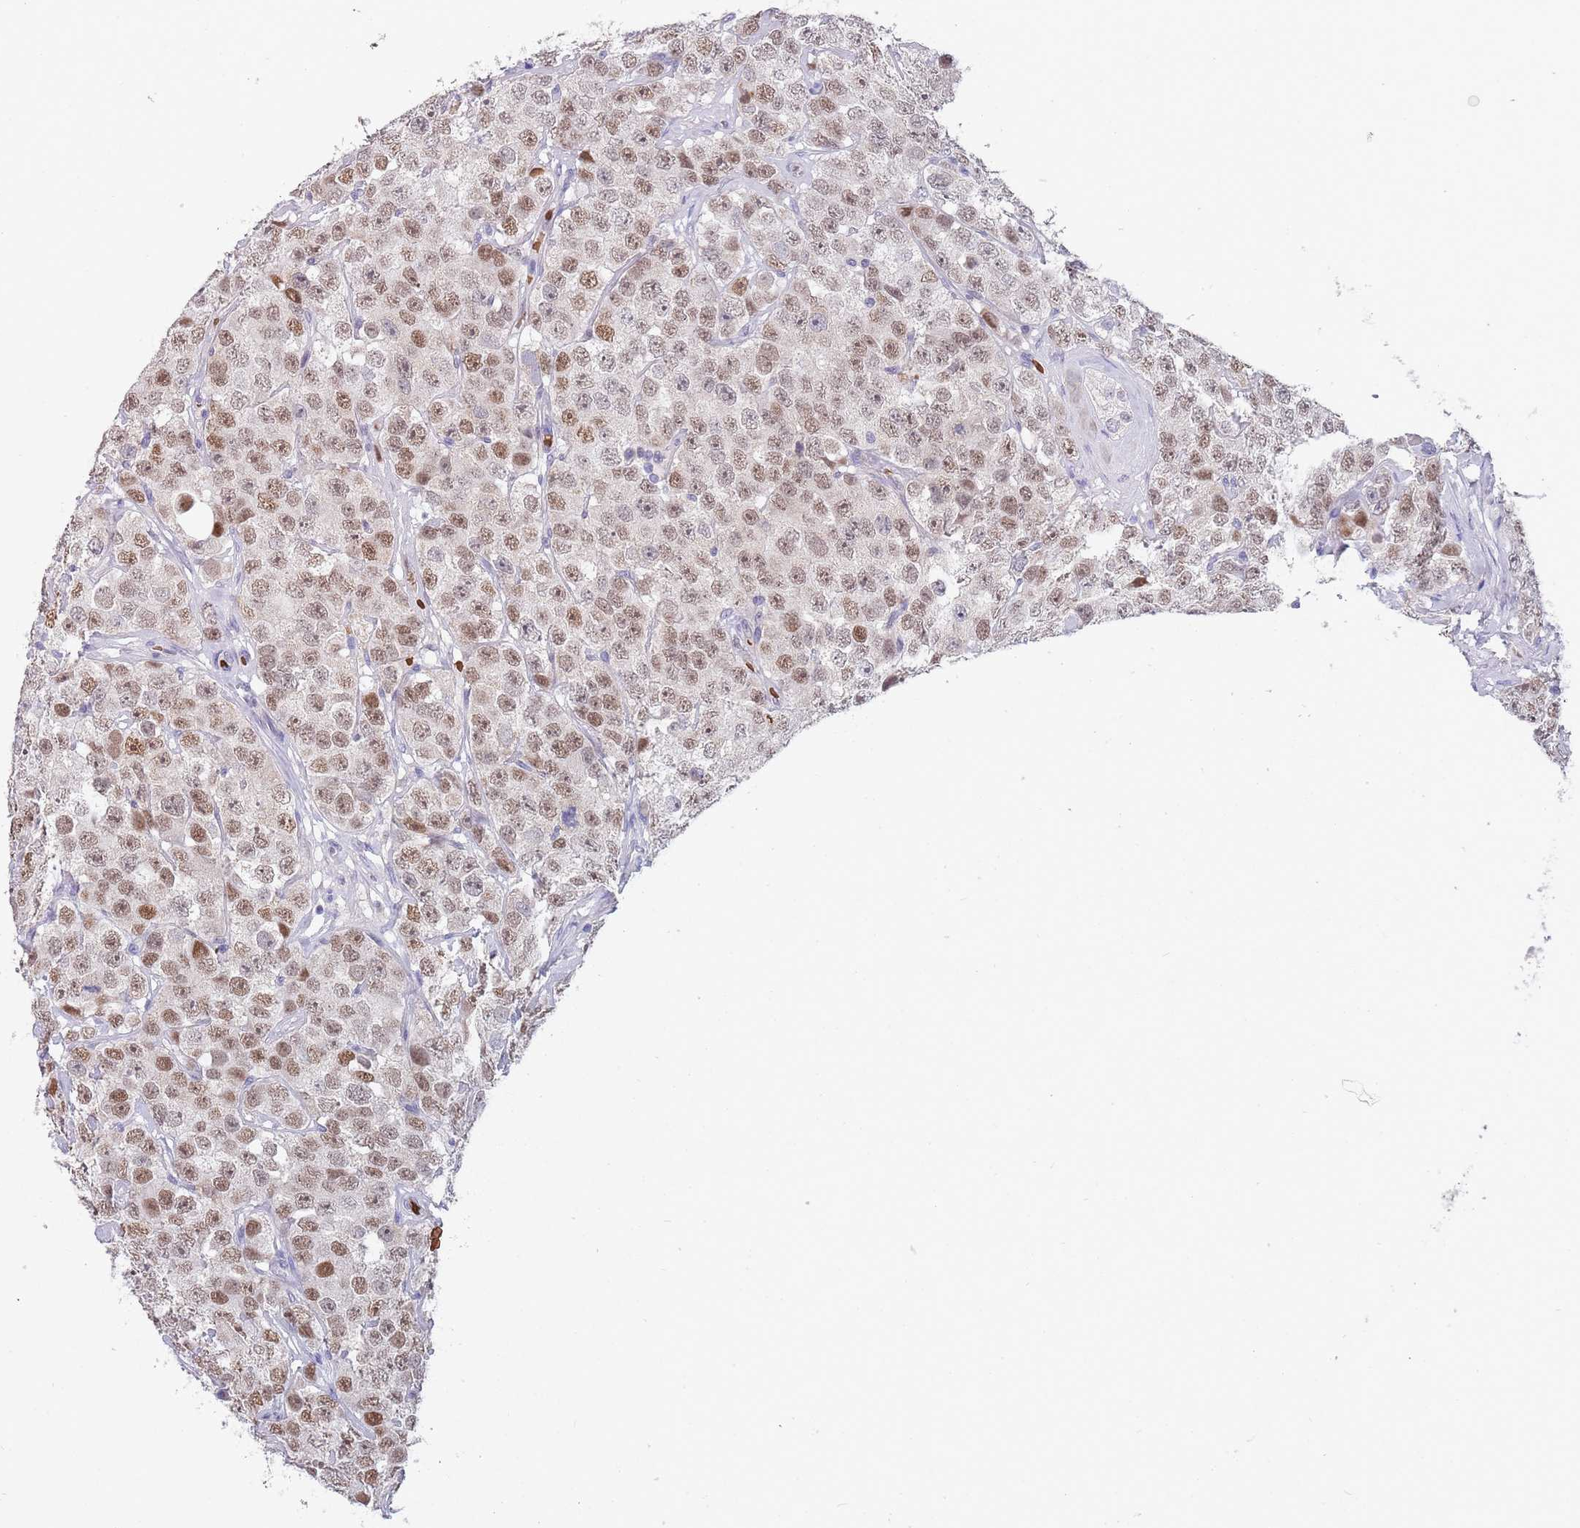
{"staining": {"intensity": "moderate", "quantity": ">75%", "location": "nuclear"}, "tissue": "testis cancer", "cell_type": "Tumor cells", "image_type": "cancer", "snomed": [{"axis": "morphology", "description": "Seminoma, NOS"}, {"axis": "topography", "description": "Testis"}], "caption": "Protein staining by immunohistochemistry (IHC) reveals moderate nuclear positivity in approximately >75% of tumor cells in testis cancer (seminoma).", "gene": "LYPD6B", "patient": {"sex": "male", "age": 28}}